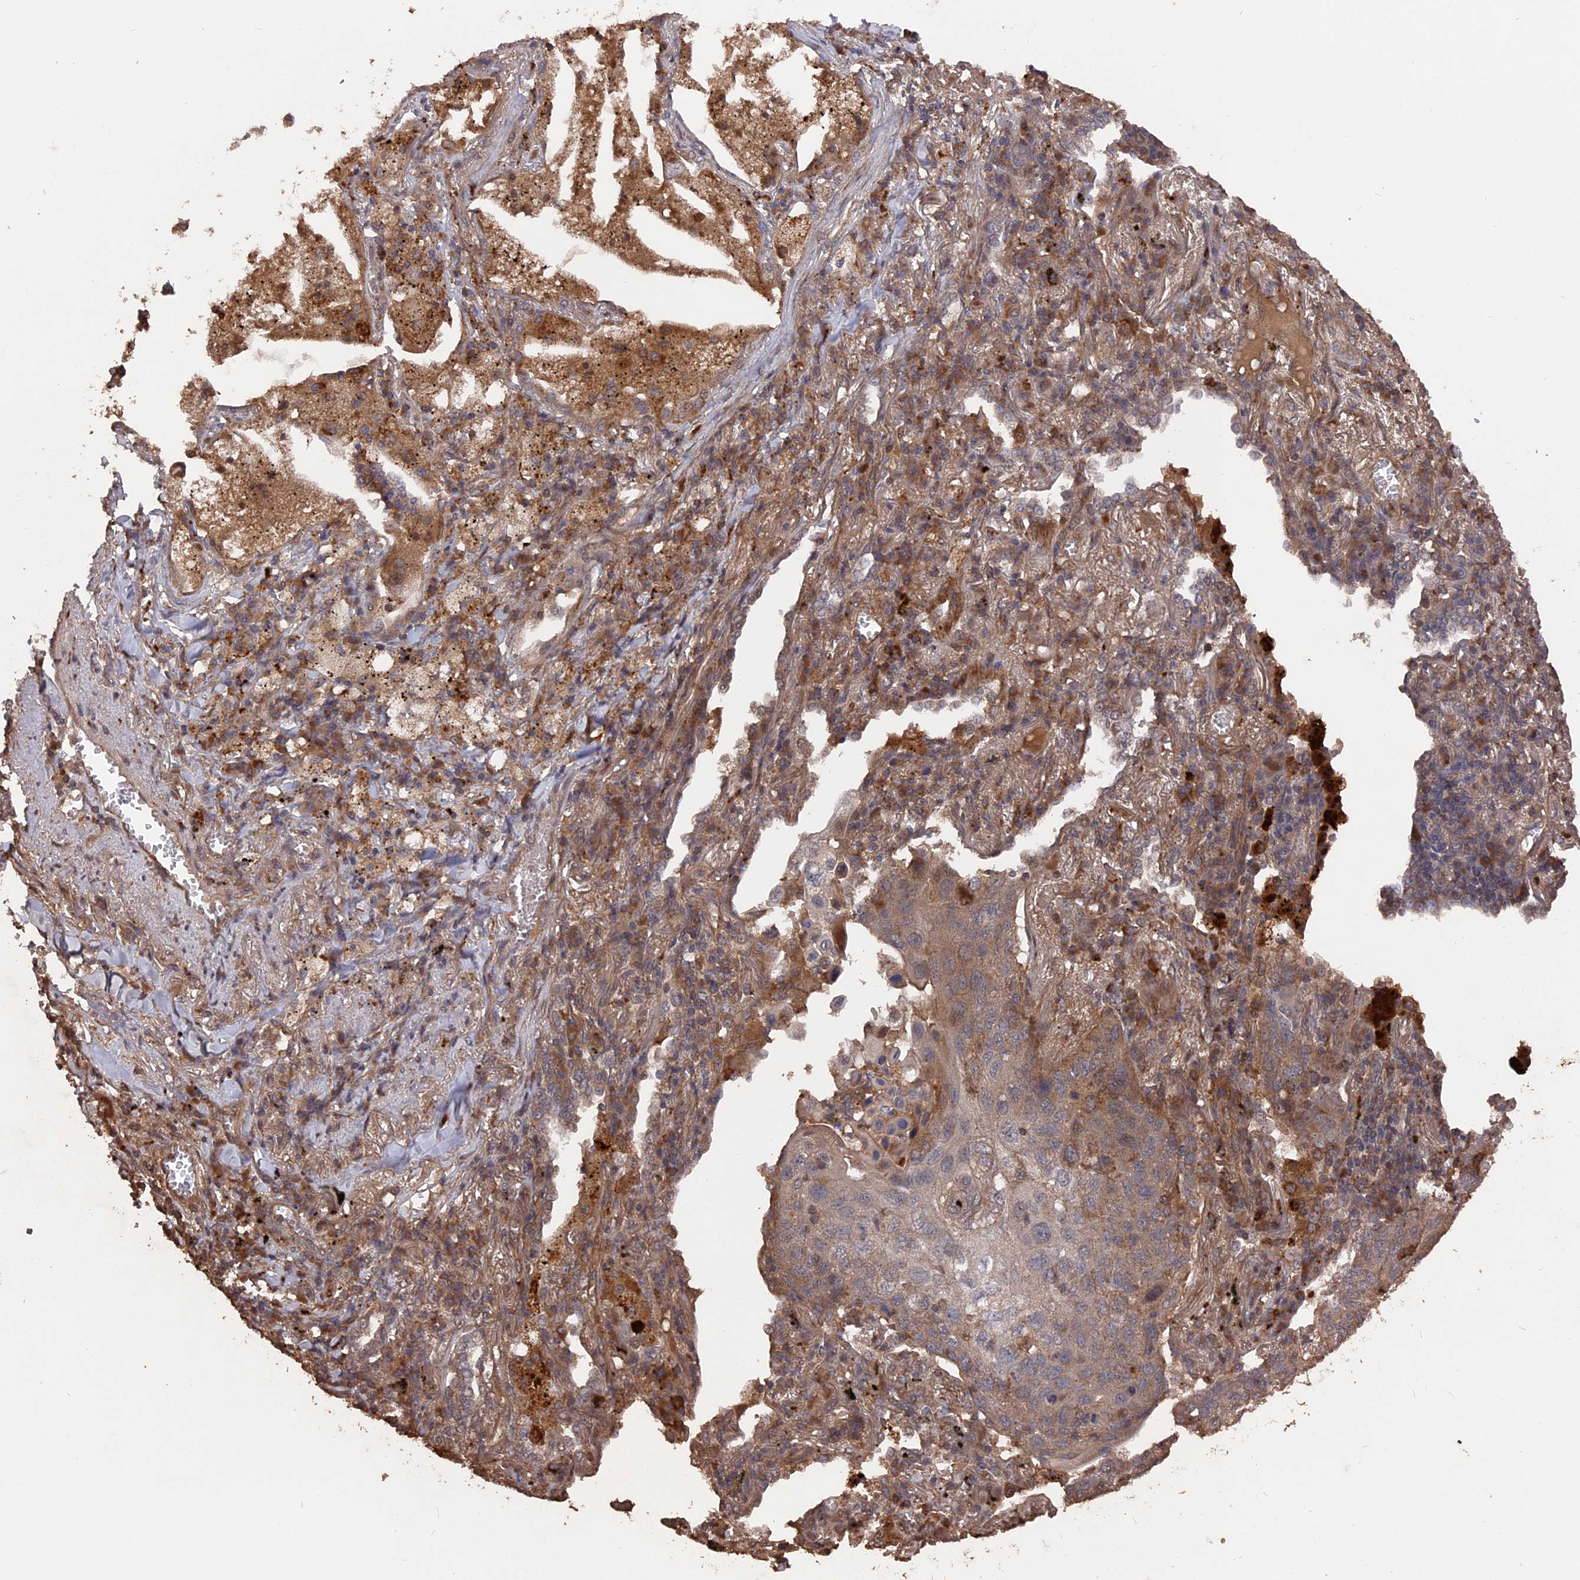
{"staining": {"intensity": "weak", "quantity": "<25%", "location": "cytoplasmic/membranous"}, "tissue": "lung cancer", "cell_type": "Tumor cells", "image_type": "cancer", "snomed": [{"axis": "morphology", "description": "Squamous cell carcinoma, NOS"}, {"axis": "topography", "description": "Lung"}], "caption": "This is an immunohistochemistry (IHC) photomicrograph of human lung squamous cell carcinoma. There is no staining in tumor cells.", "gene": "TELO2", "patient": {"sex": "female", "age": 63}}